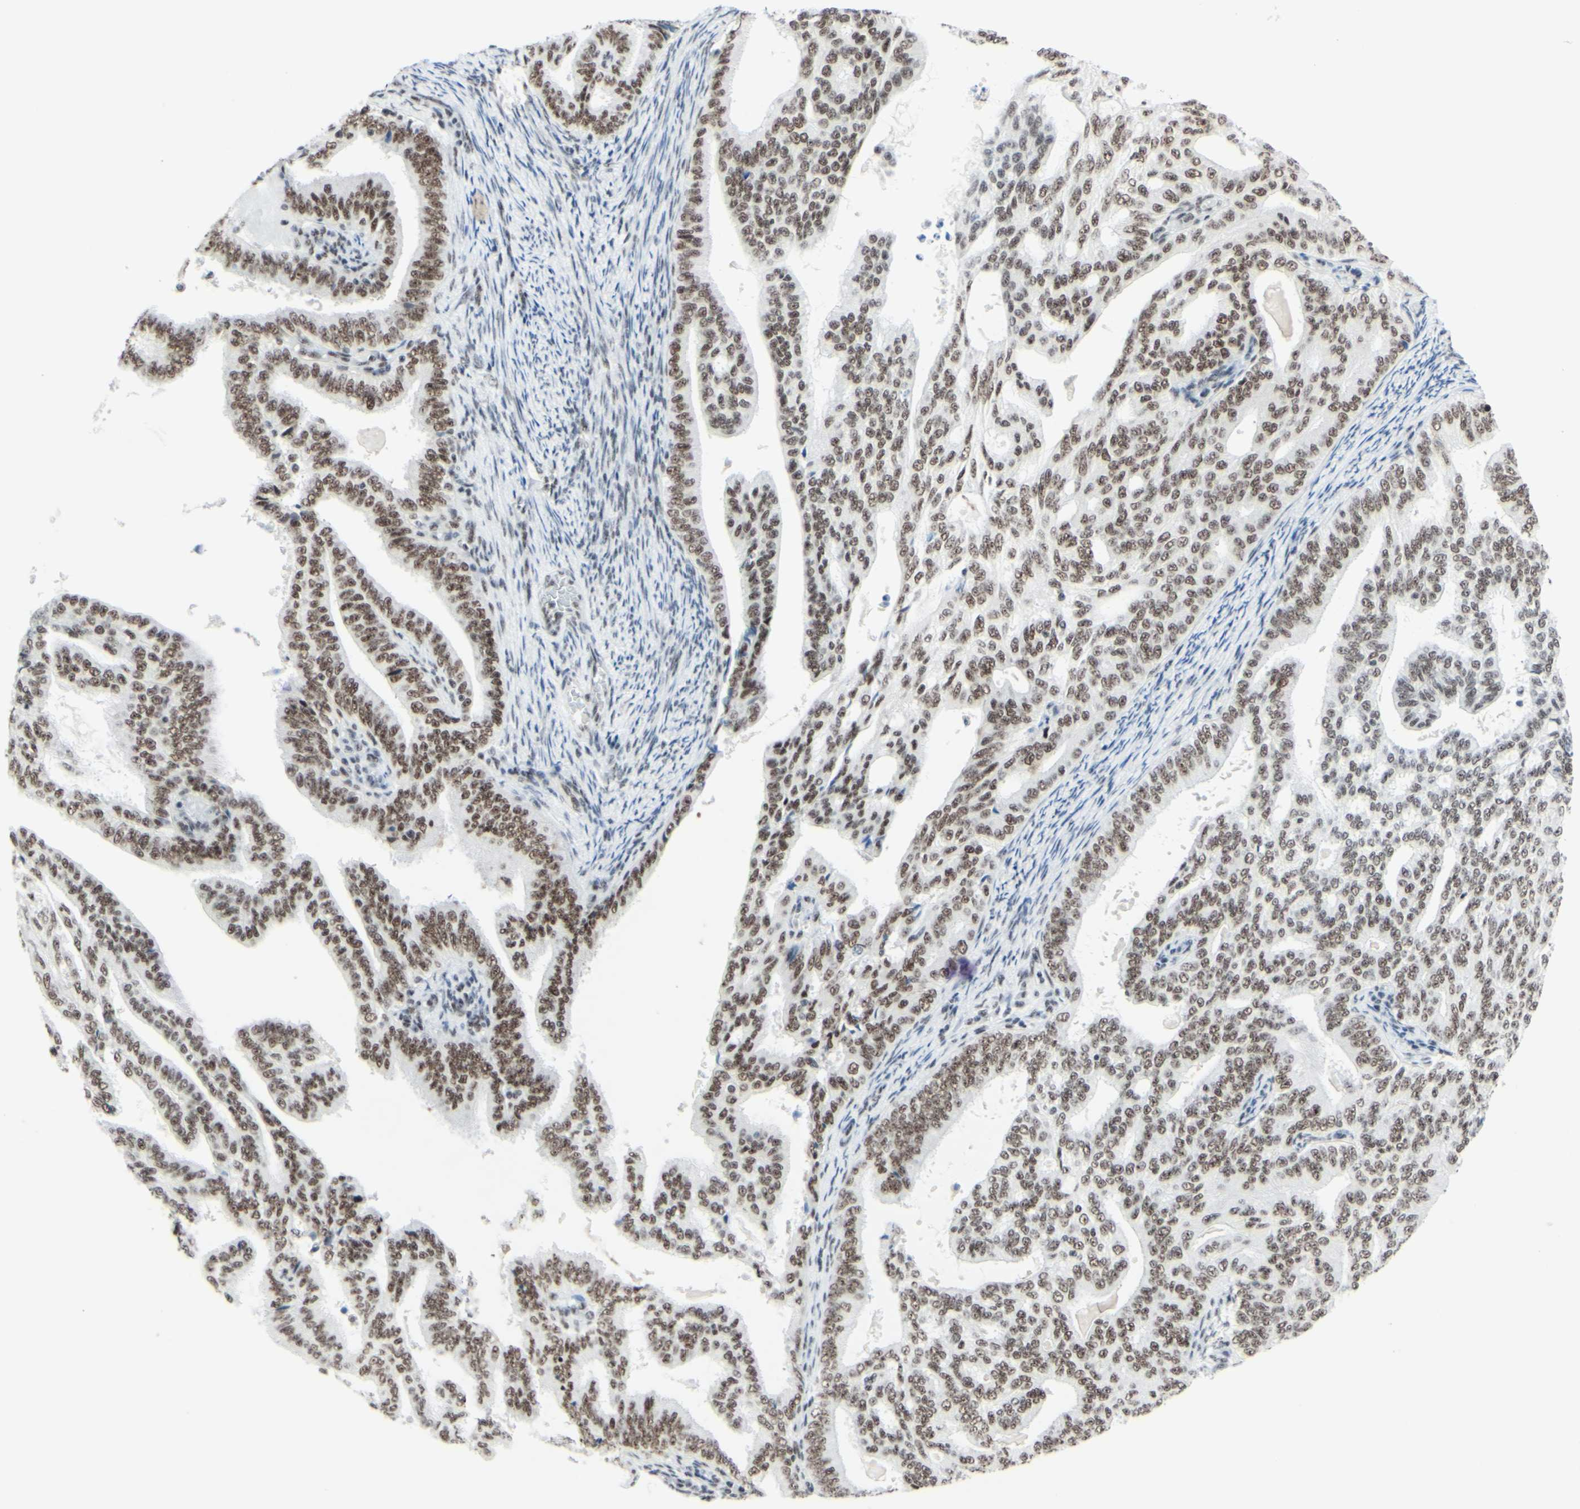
{"staining": {"intensity": "weak", "quantity": ">75%", "location": "nuclear"}, "tissue": "endometrial cancer", "cell_type": "Tumor cells", "image_type": "cancer", "snomed": [{"axis": "morphology", "description": "Adenocarcinoma, NOS"}, {"axis": "topography", "description": "Endometrium"}], "caption": "Human adenocarcinoma (endometrial) stained for a protein (brown) shows weak nuclear positive positivity in approximately >75% of tumor cells.", "gene": "WTAP", "patient": {"sex": "female", "age": 58}}